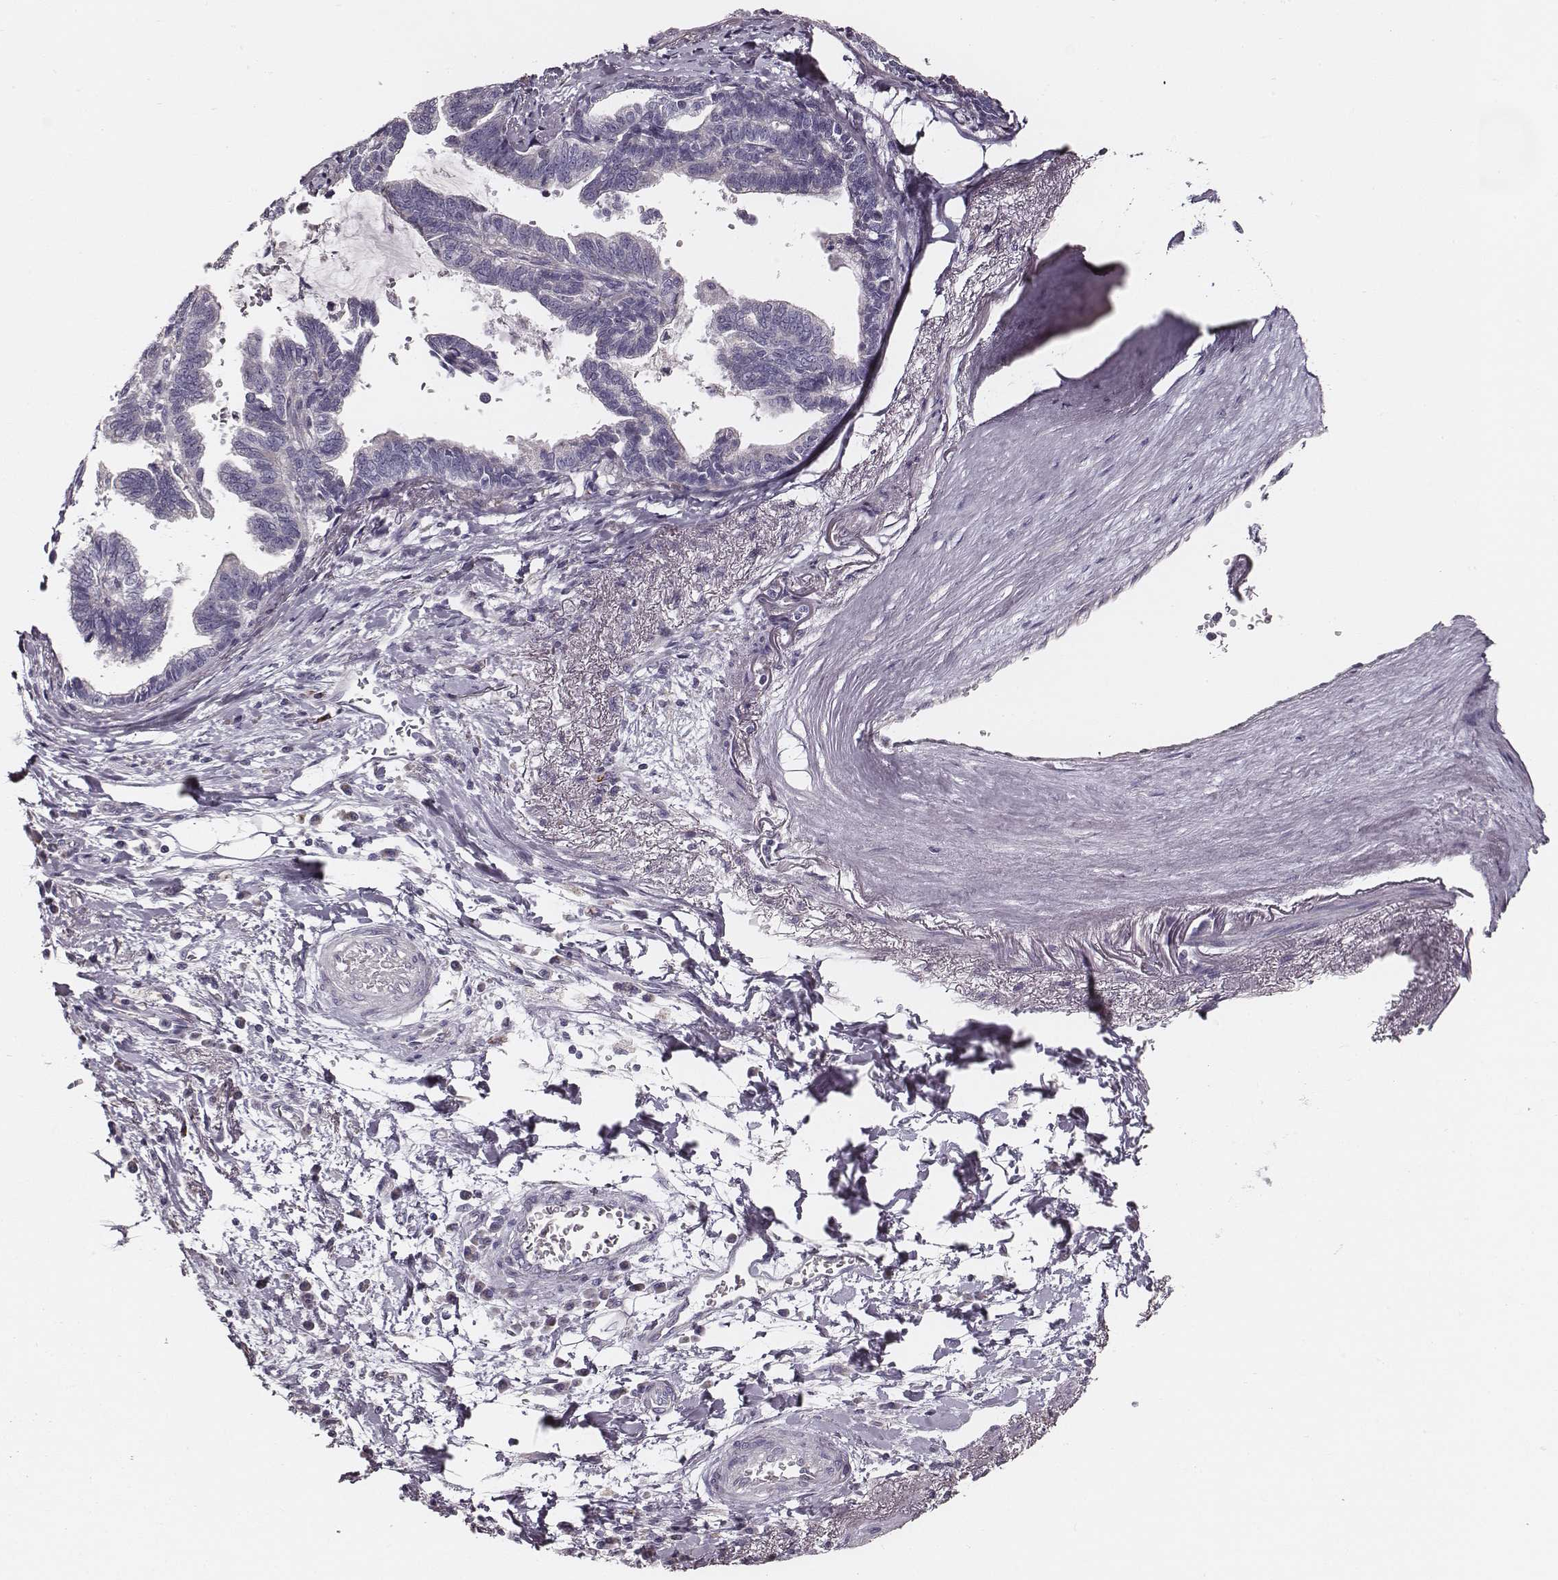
{"staining": {"intensity": "negative", "quantity": "none", "location": "none"}, "tissue": "stomach cancer", "cell_type": "Tumor cells", "image_type": "cancer", "snomed": [{"axis": "morphology", "description": "Adenocarcinoma, NOS"}, {"axis": "topography", "description": "Stomach"}], "caption": "An image of stomach cancer (adenocarcinoma) stained for a protein reveals no brown staining in tumor cells. The staining was performed using DAB to visualize the protein expression in brown, while the nuclei were stained in blue with hematoxylin (Magnification: 20x).", "gene": "UBL4B", "patient": {"sex": "male", "age": 83}}